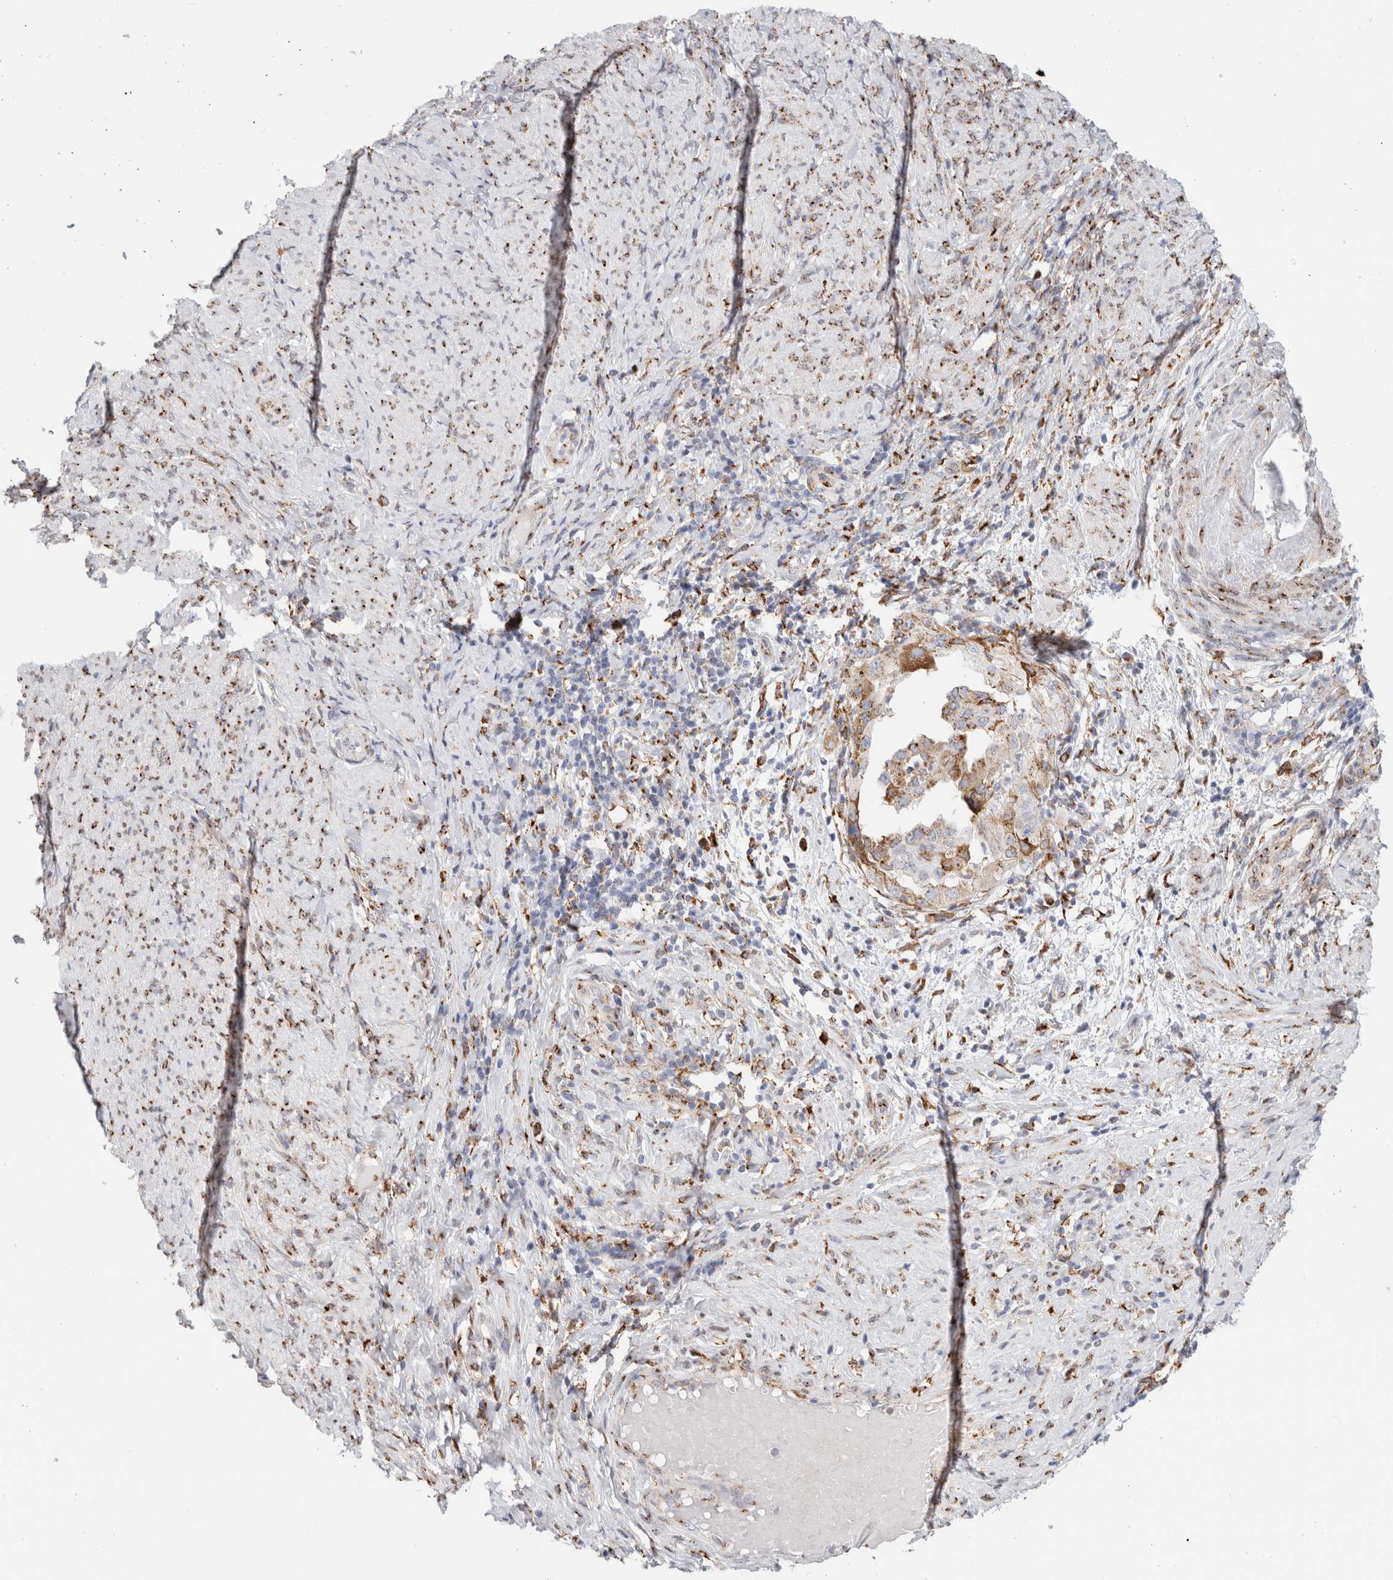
{"staining": {"intensity": "moderate", "quantity": ">75%", "location": "cytoplasmic/membranous"}, "tissue": "endometrial cancer", "cell_type": "Tumor cells", "image_type": "cancer", "snomed": [{"axis": "morphology", "description": "Adenocarcinoma, NOS"}, {"axis": "topography", "description": "Endometrium"}], "caption": "Moderate cytoplasmic/membranous protein positivity is present in about >75% of tumor cells in endometrial adenocarcinoma.", "gene": "MCFD2", "patient": {"sex": "female", "age": 85}}